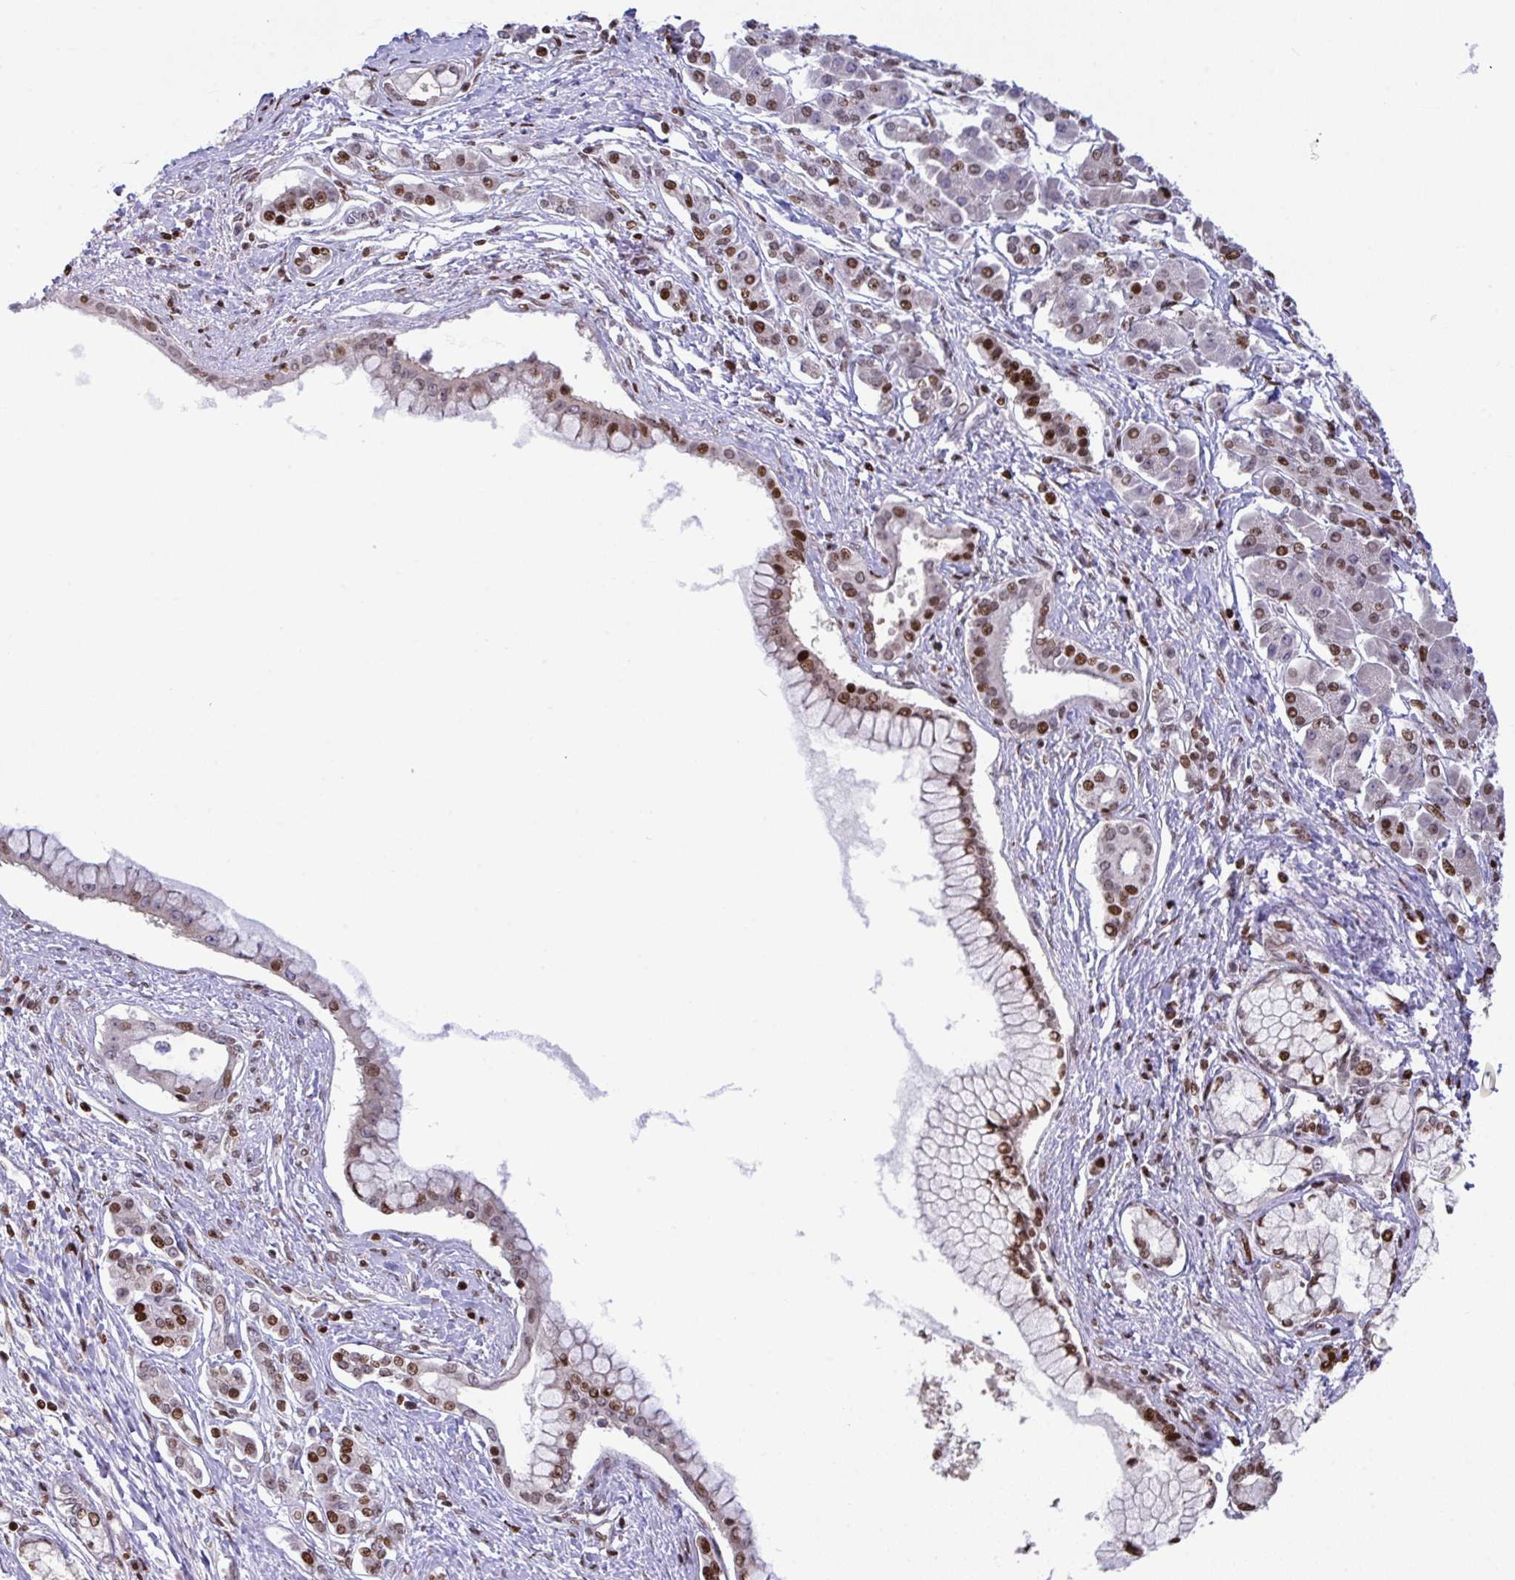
{"staining": {"intensity": "moderate", "quantity": "<25%", "location": "nuclear"}, "tissue": "pancreatic cancer", "cell_type": "Tumor cells", "image_type": "cancer", "snomed": [{"axis": "morphology", "description": "Adenocarcinoma, NOS"}, {"axis": "topography", "description": "Pancreas"}], "caption": "Protein expression analysis of pancreatic cancer reveals moderate nuclear staining in approximately <25% of tumor cells.", "gene": "RAPGEF5", "patient": {"sex": "male", "age": 70}}